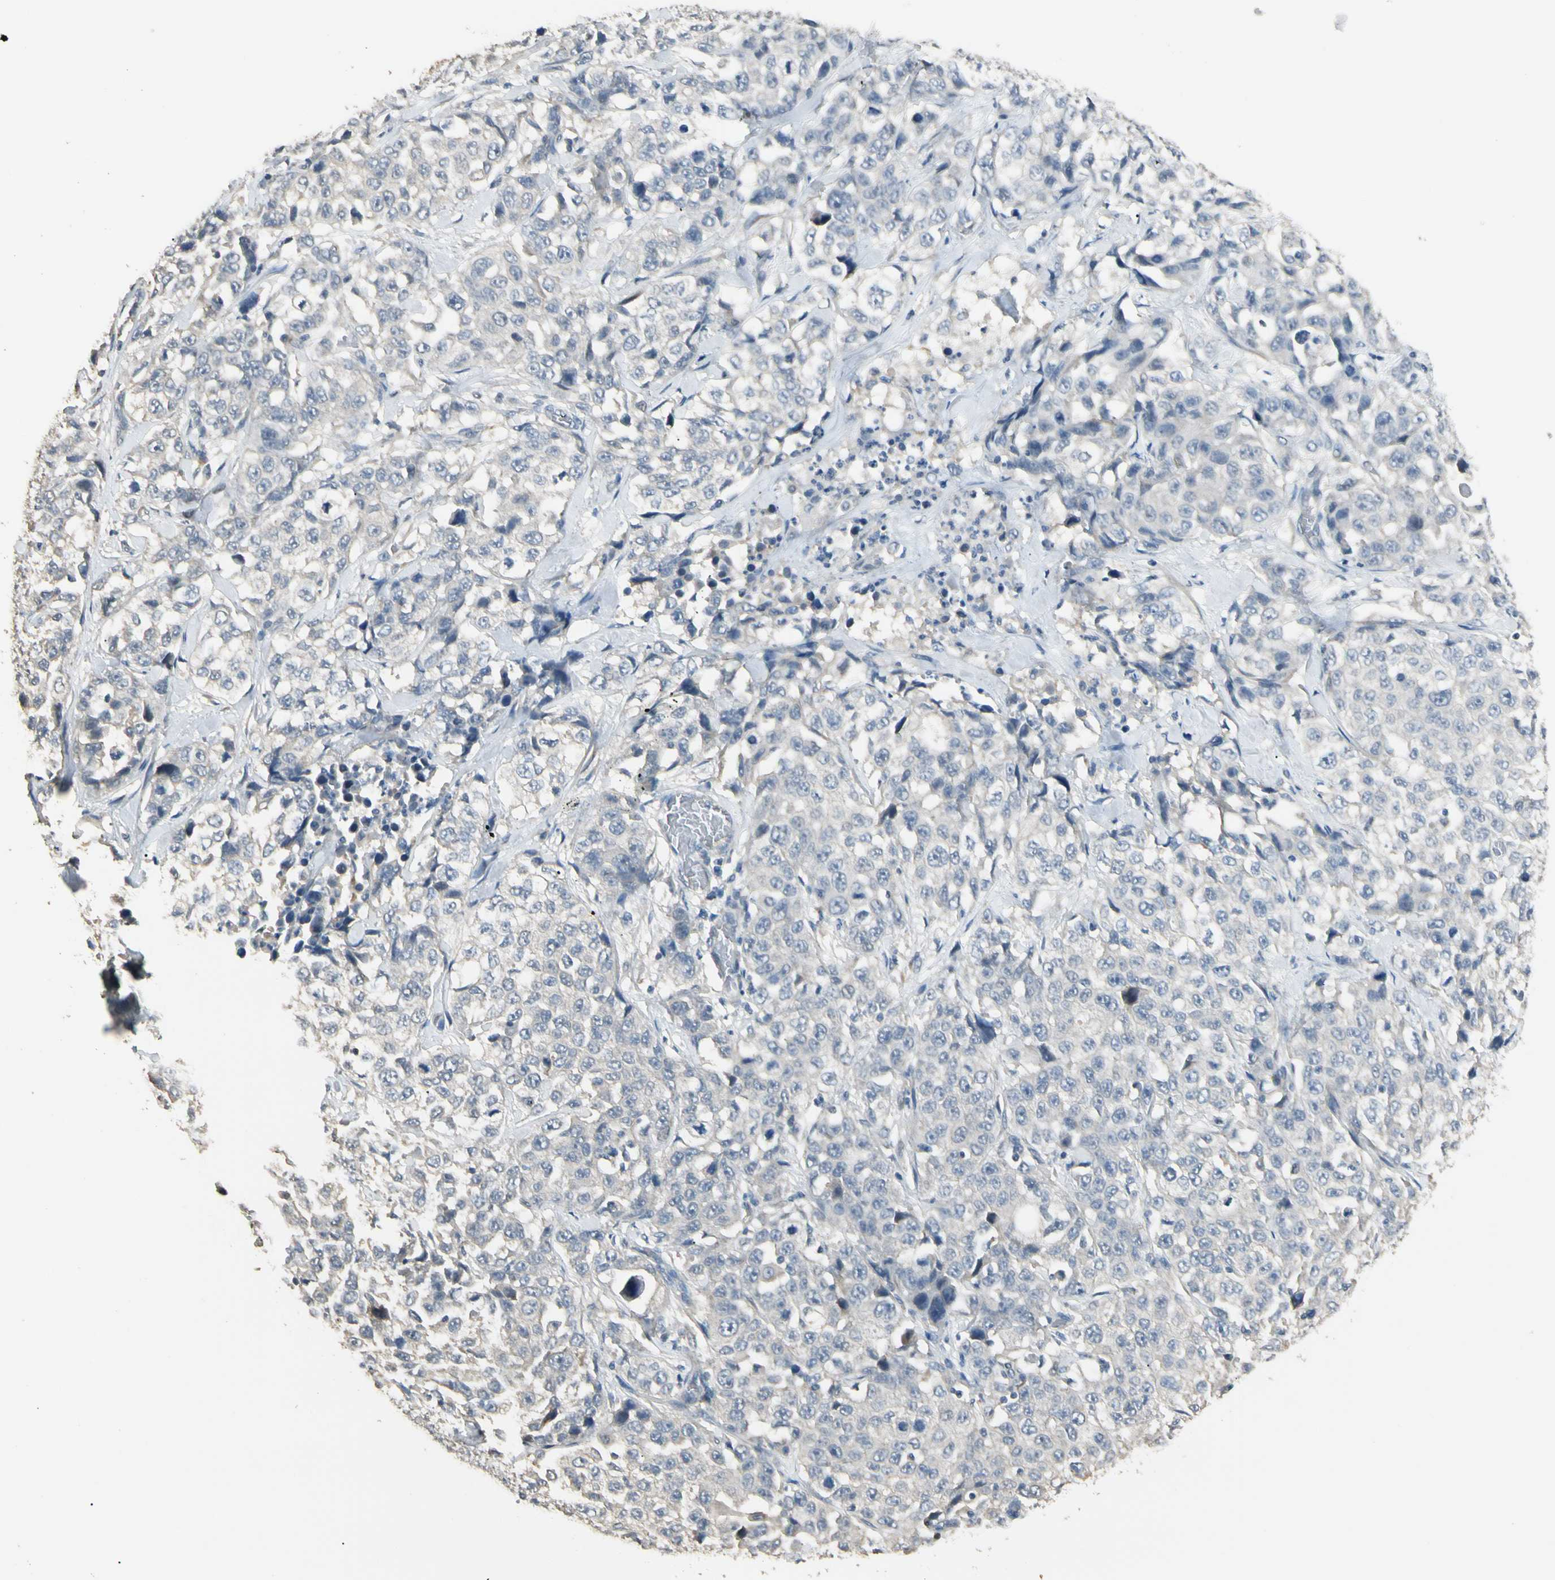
{"staining": {"intensity": "negative", "quantity": "none", "location": "none"}, "tissue": "stomach cancer", "cell_type": "Tumor cells", "image_type": "cancer", "snomed": [{"axis": "morphology", "description": "Normal tissue, NOS"}, {"axis": "morphology", "description": "Adenocarcinoma, NOS"}, {"axis": "topography", "description": "Stomach"}], "caption": "A photomicrograph of human adenocarcinoma (stomach) is negative for staining in tumor cells.", "gene": "GNE", "patient": {"sex": "male", "age": 48}}